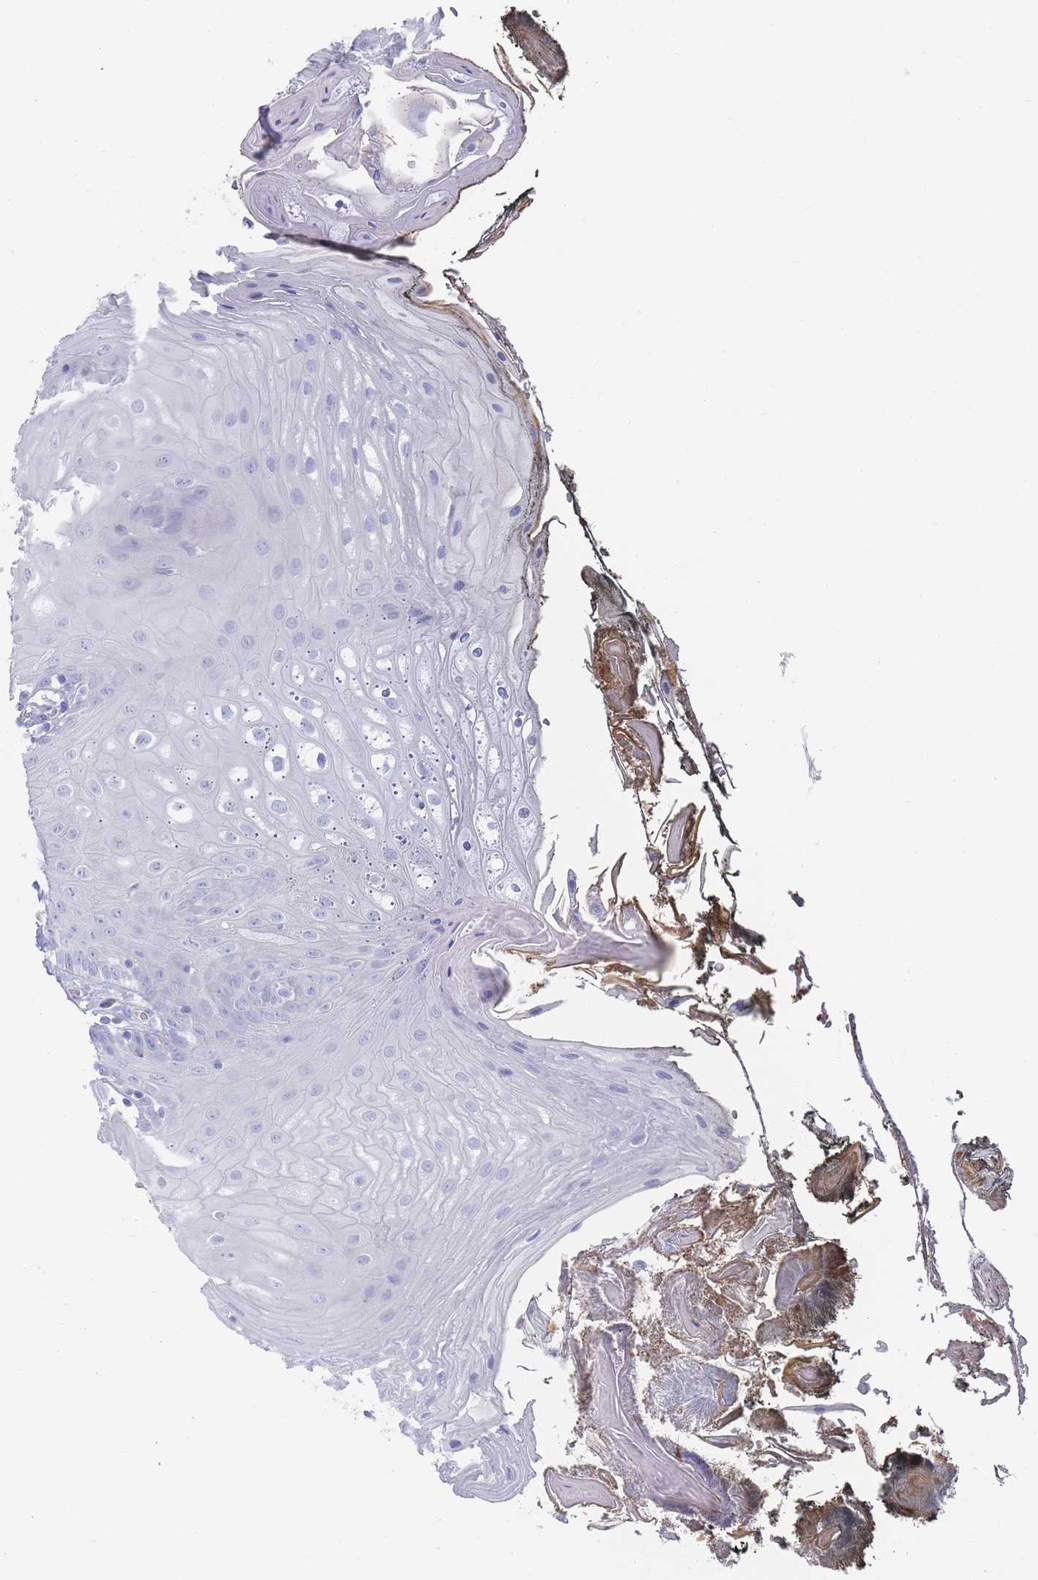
{"staining": {"intensity": "negative", "quantity": "none", "location": "none"}, "tissue": "oral mucosa", "cell_type": "Squamous epithelial cells", "image_type": "normal", "snomed": [{"axis": "morphology", "description": "Normal tissue, NOS"}, {"axis": "morphology", "description": "Squamous cell carcinoma, NOS"}, {"axis": "topography", "description": "Oral tissue"}, {"axis": "topography", "description": "Head-Neck"}], "caption": "High power microscopy micrograph of an immunohistochemistry image of unremarkable oral mucosa, revealing no significant positivity in squamous epithelial cells.", "gene": "SCCPDH", "patient": {"sex": "female", "age": 81}}